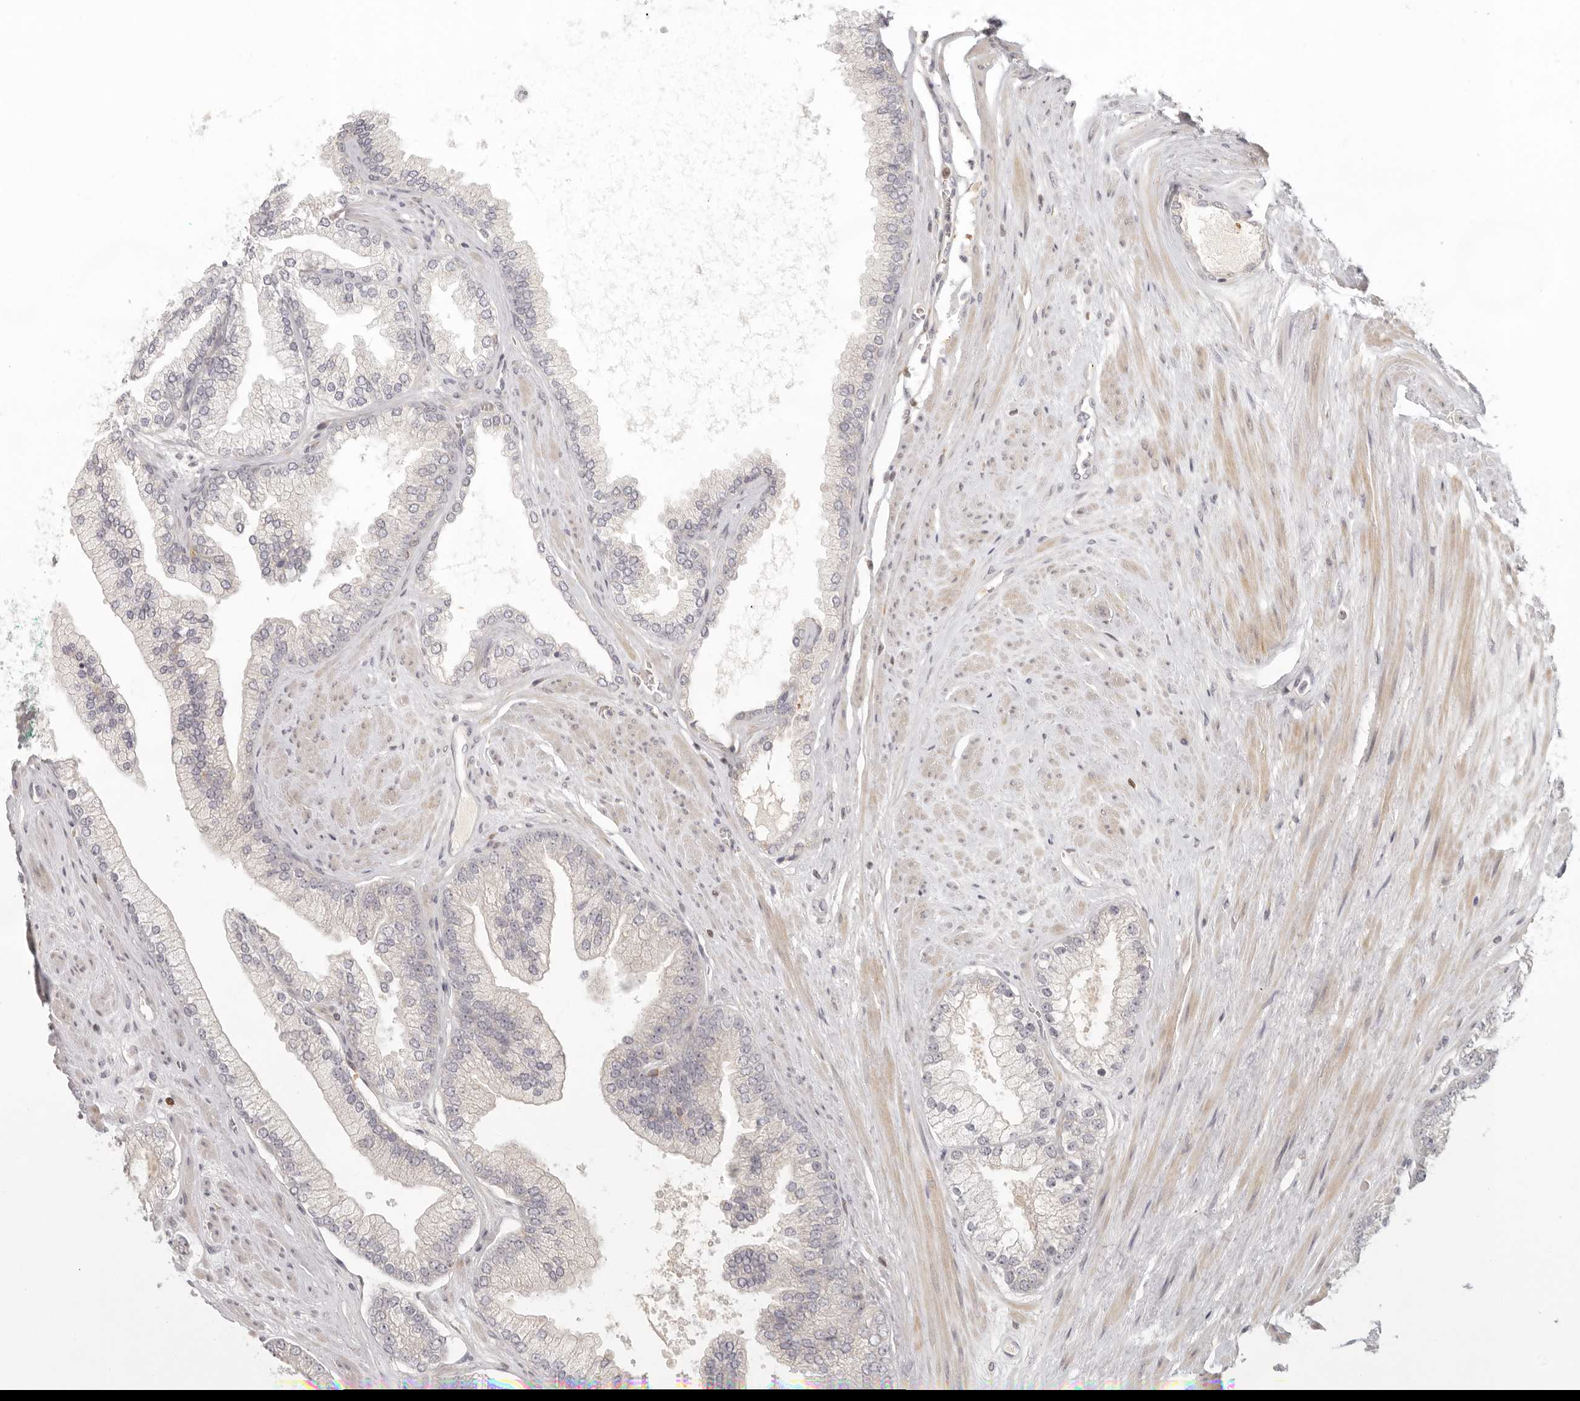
{"staining": {"intensity": "negative", "quantity": "none", "location": "none"}, "tissue": "prostate cancer", "cell_type": "Tumor cells", "image_type": "cancer", "snomed": [{"axis": "morphology", "description": "Adenocarcinoma, High grade"}, {"axis": "topography", "description": "Prostate"}], "caption": "Prostate cancer stained for a protein using immunohistochemistry (IHC) exhibits no positivity tumor cells.", "gene": "AHDC1", "patient": {"sex": "male", "age": 58}}